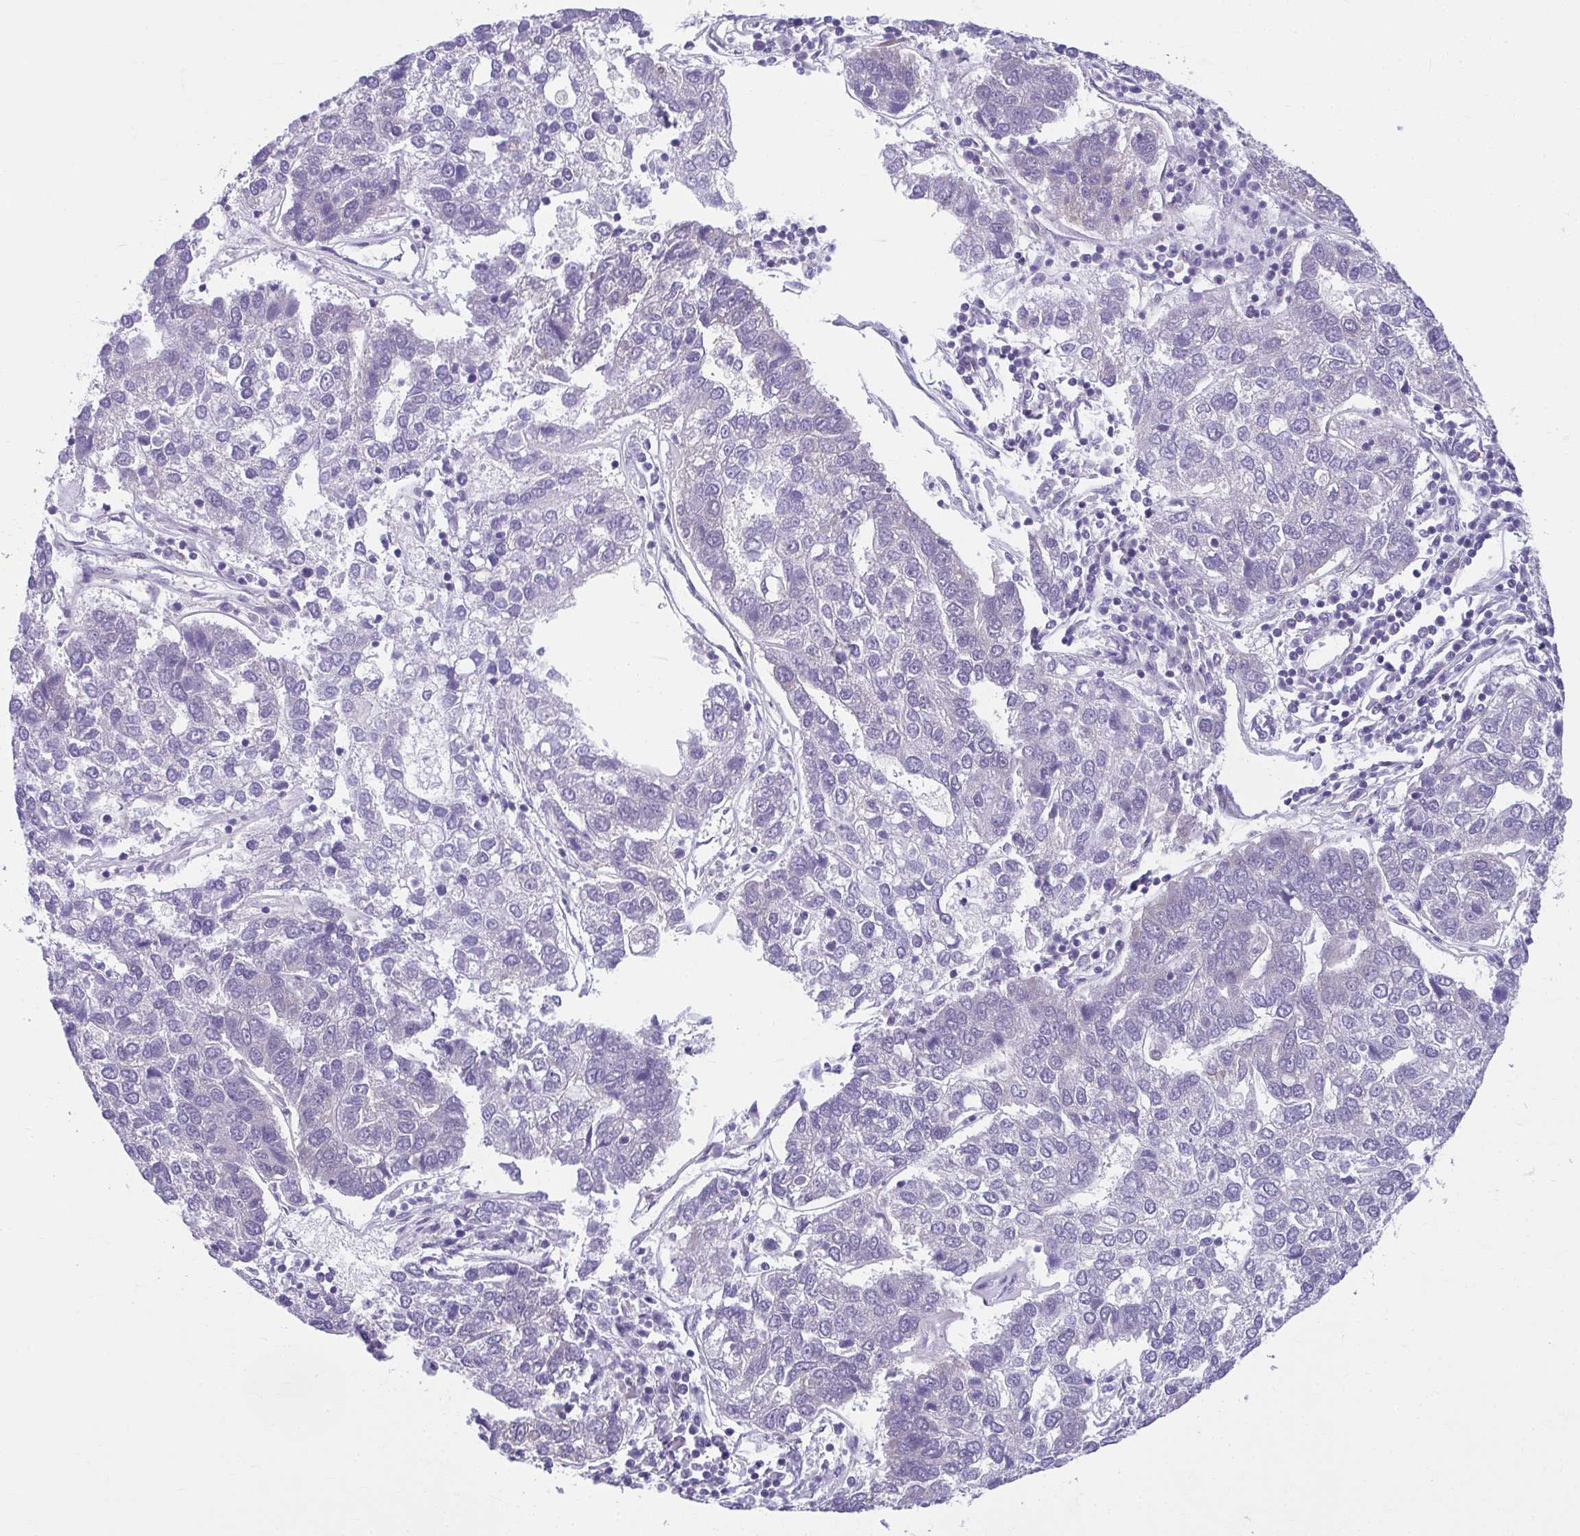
{"staining": {"intensity": "negative", "quantity": "none", "location": "none"}, "tissue": "pancreatic cancer", "cell_type": "Tumor cells", "image_type": "cancer", "snomed": [{"axis": "morphology", "description": "Adenocarcinoma, NOS"}, {"axis": "topography", "description": "Pancreas"}], "caption": "High power microscopy photomicrograph of an immunohistochemistry photomicrograph of pancreatic cancer (adenocarcinoma), revealing no significant expression in tumor cells.", "gene": "TMEM108", "patient": {"sex": "female", "age": 61}}